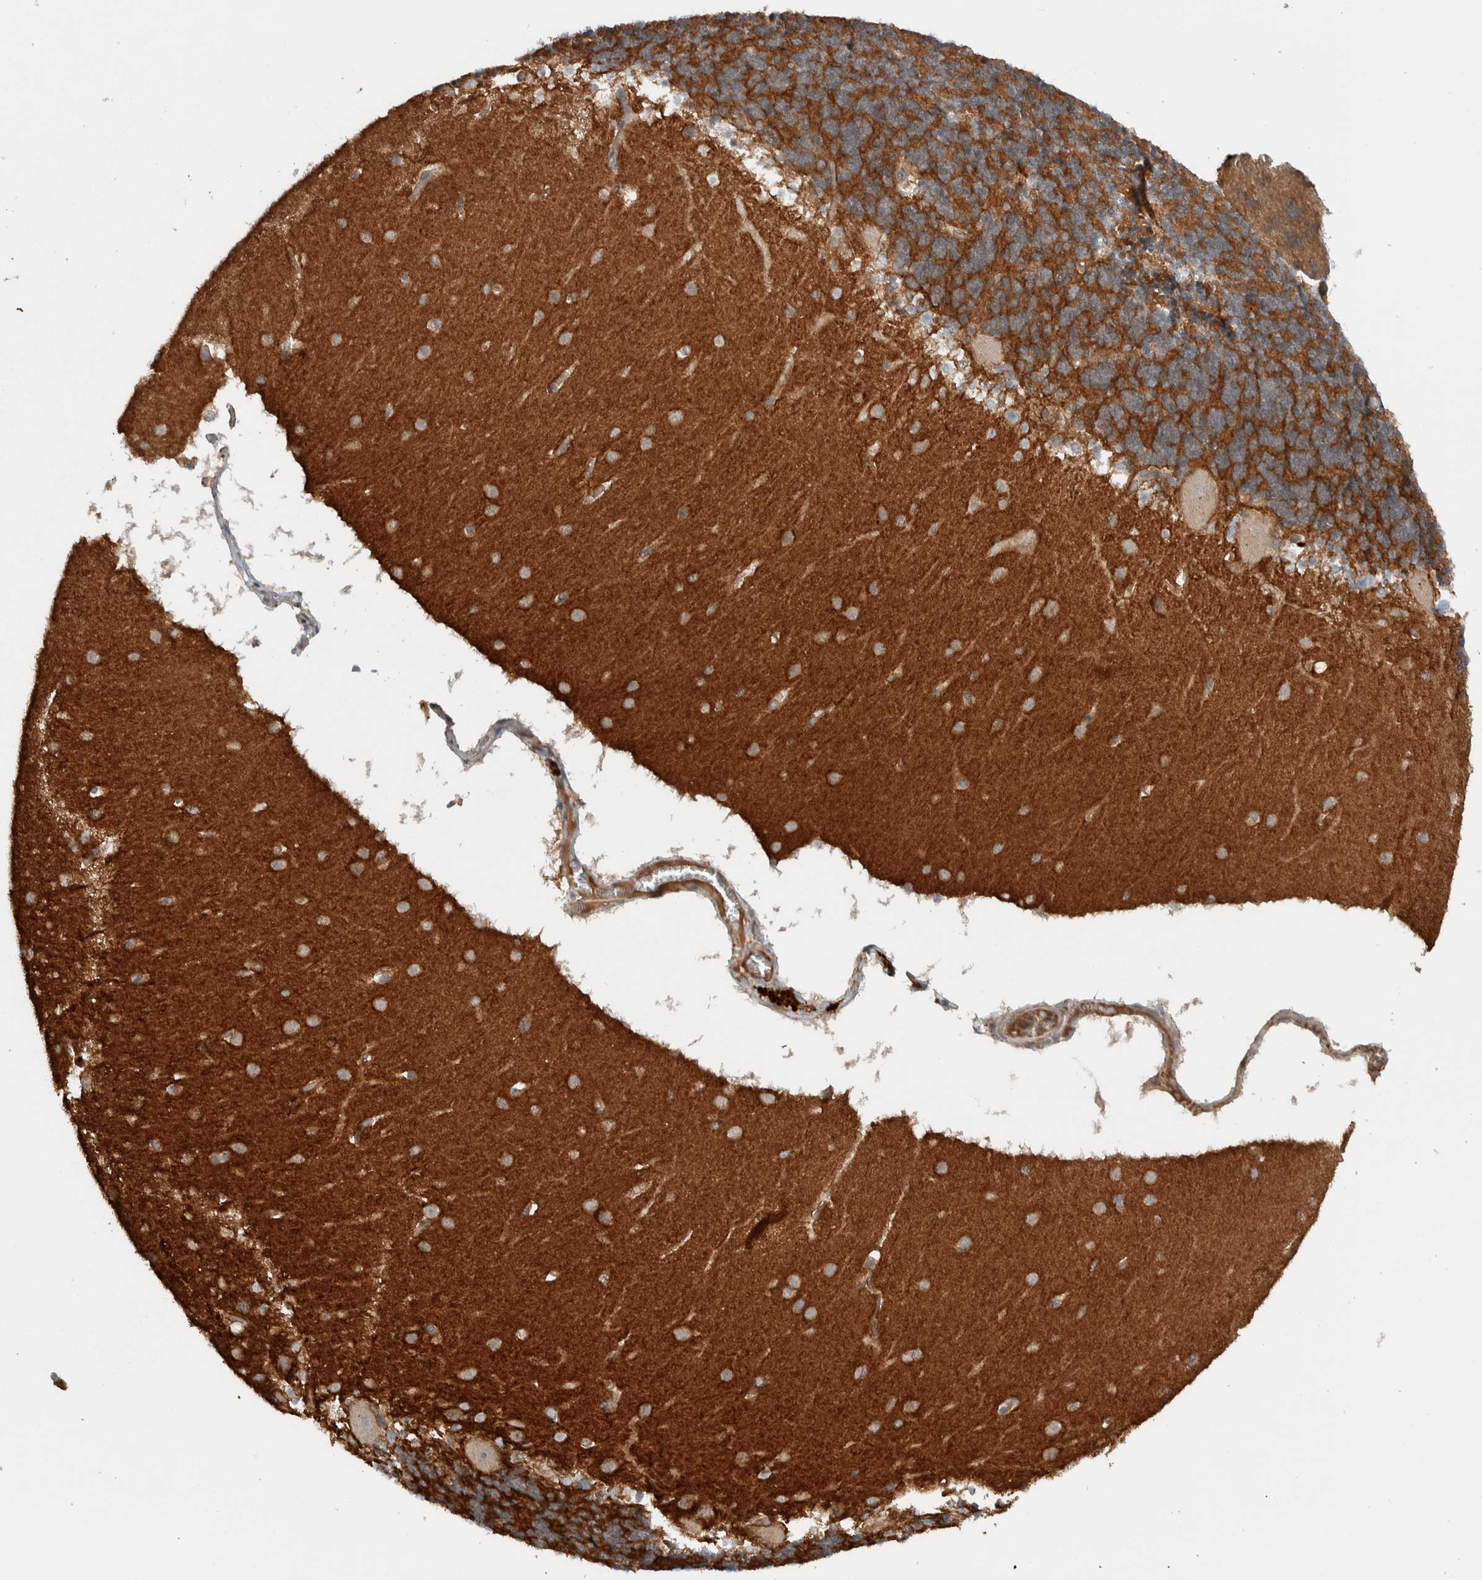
{"staining": {"intensity": "strong", "quantity": "25%-75%", "location": "cytoplasmic/membranous"}, "tissue": "cerebellum", "cell_type": "Cells in granular layer", "image_type": "normal", "snomed": [{"axis": "morphology", "description": "Normal tissue, NOS"}, {"axis": "topography", "description": "Cerebellum"}], "caption": "Normal cerebellum was stained to show a protein in brown. There is high levels of strong cytoplasmic/membranous positivity in approximately 25%-75% of cells in granular layer.", "gene": "ARMC7", "patient": {"sex": "male", "age": 45}}